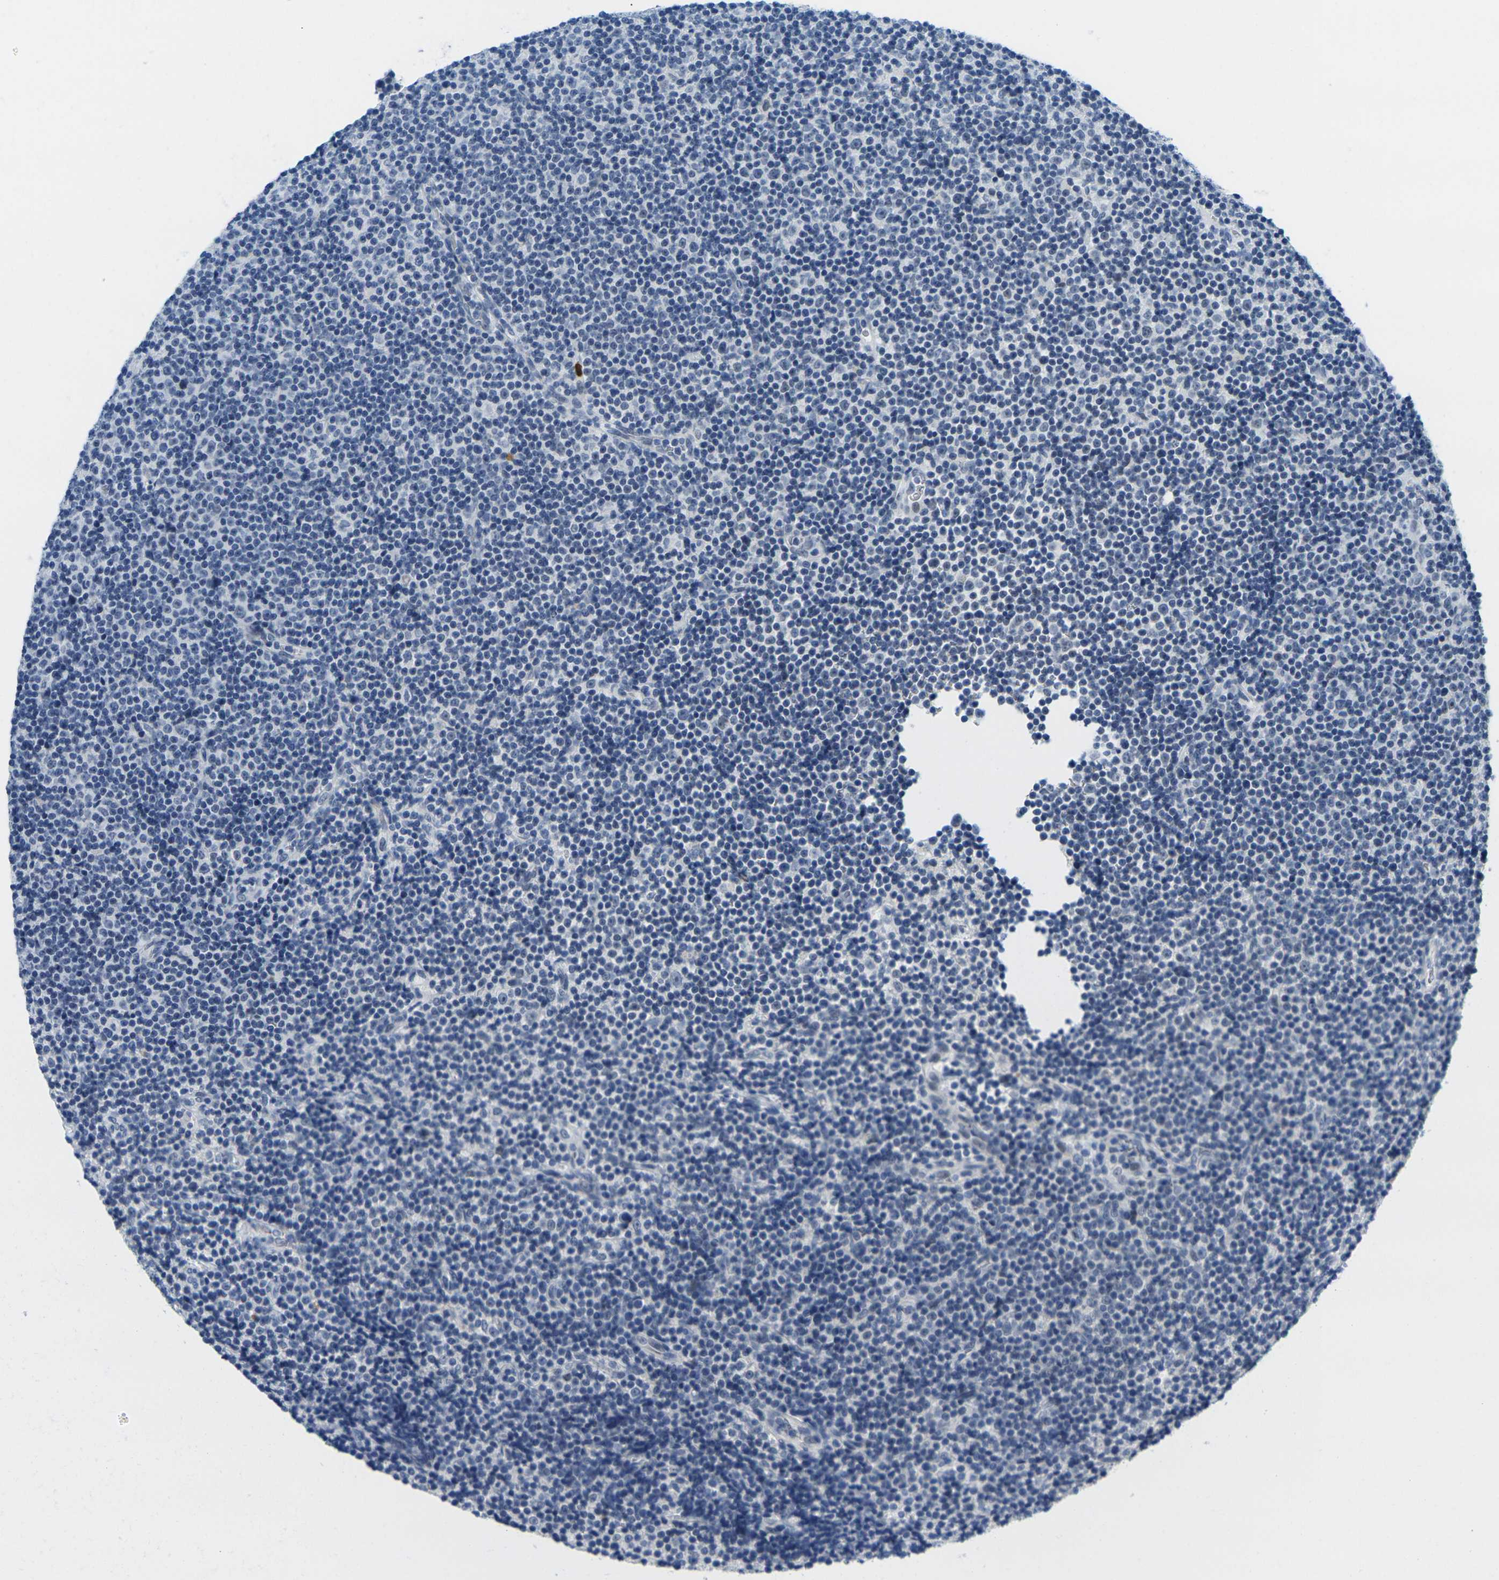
{"staining": {"intensity": "negative", "quantity": "none", "location": "none"}, "tissue": "lymphoma", "cell_type": "Tumor cells", "image_type": "cancer", "snomed": [{"axis": "morphology", "description": "Malignant lymphoma, non-Hodgkin's type, Low grade"}, {"axis": "topography", "description": "Lymph node"}], "caption": "The immunohistochemistry photomicrograph has no significant positivity in tumor cells of lymphoma tissue.", "gene": "GPR15", "patient": {"sex": "female", "age": 67}}